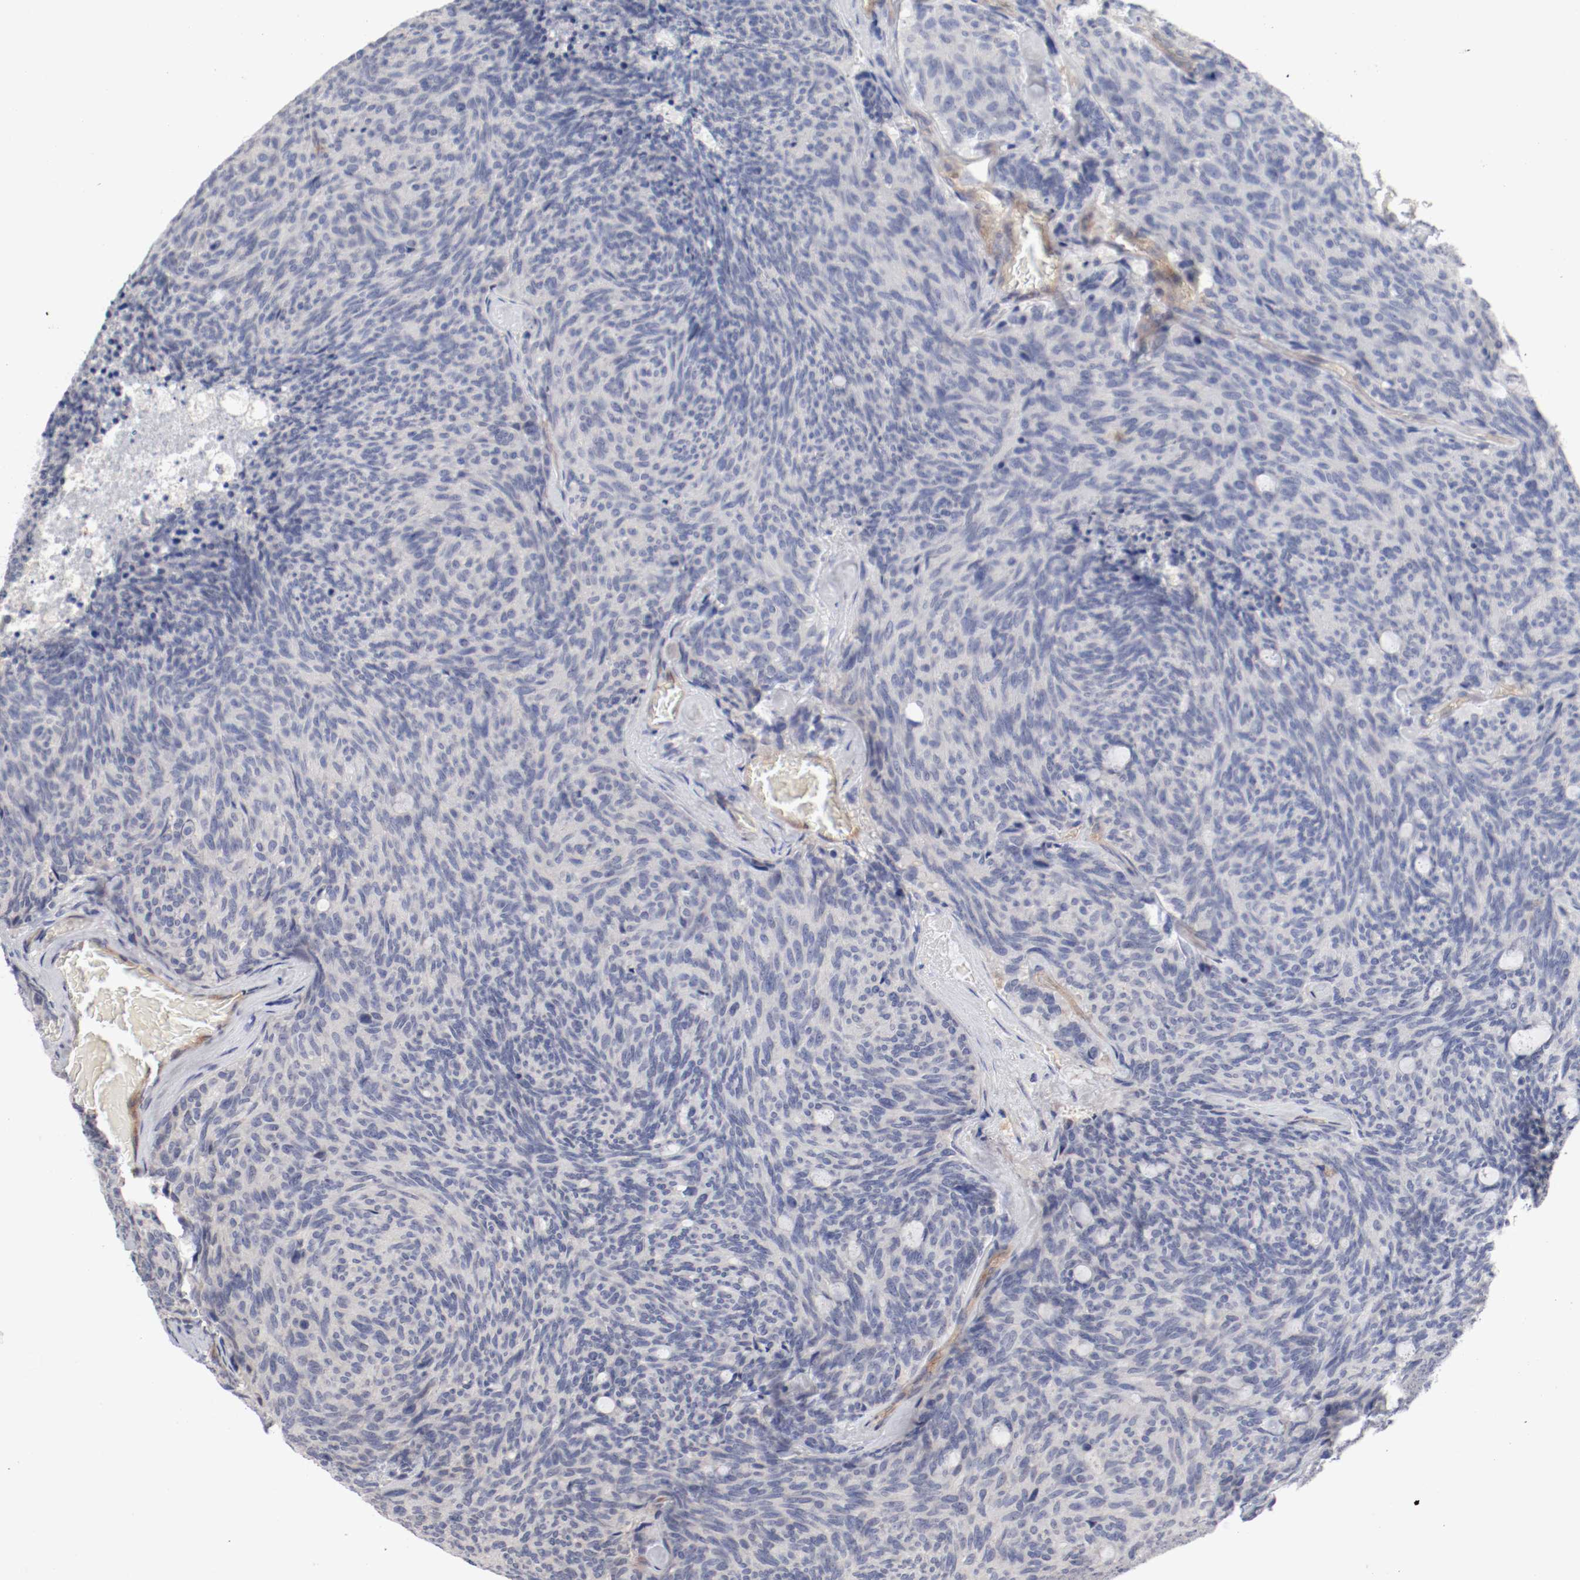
{"staining": {"intensity": "negative", "quantity": "none", "location": "none"}, "tissue": "carcinoid", "cell_type": "Tumor cells", "image_type": "cancer", "snomed": [{"axis": "morphology", "description": "Carcinoid, malignant, NOS"}, {"axis": "topography", "description": "Pancreas"}], "caption": "There is no significant staining in tumor cells of malignant carcinoid.", "gene": "CBL", "patient": {"sex": "female", "age": 54}}